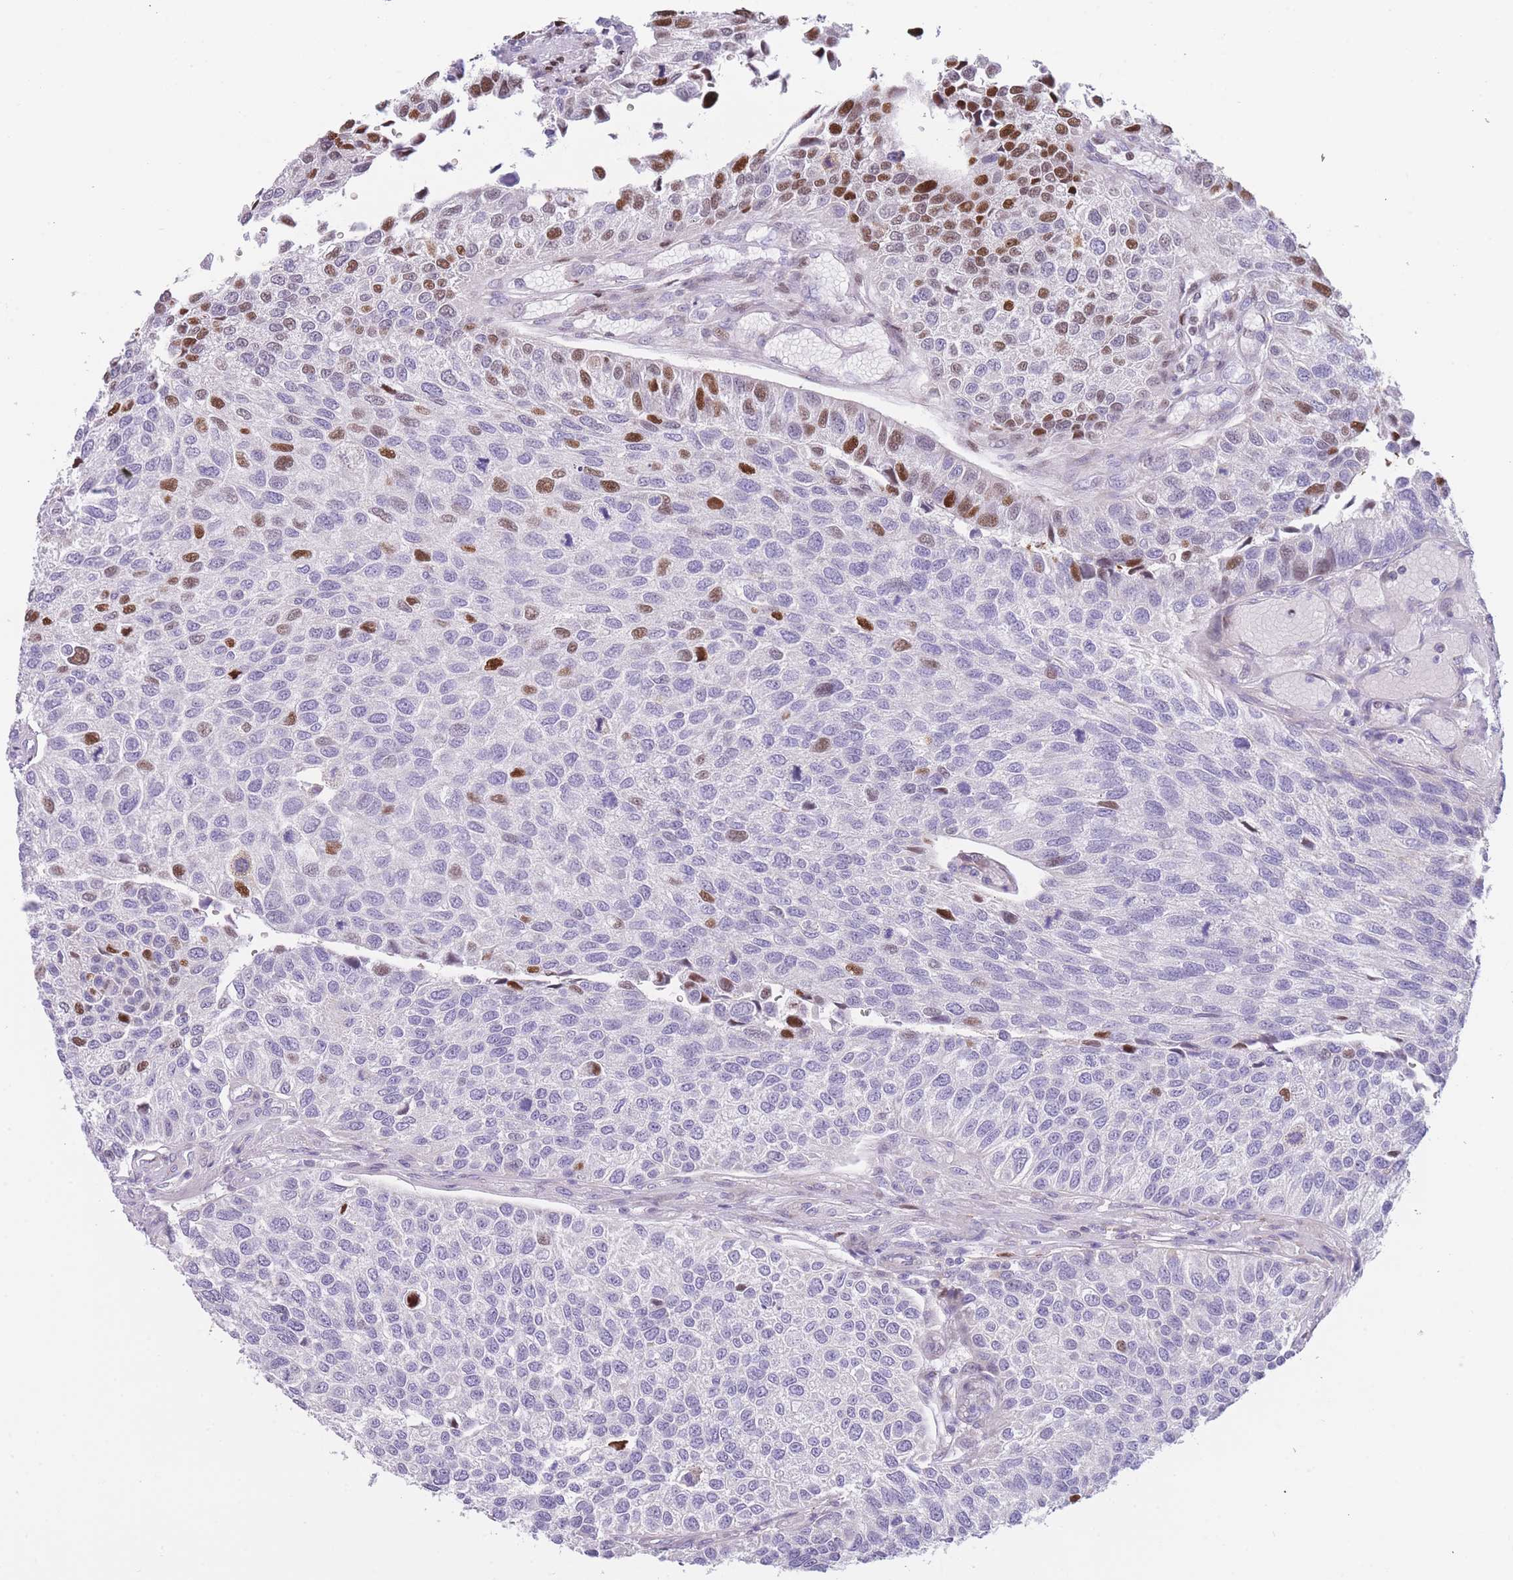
{"staining": {"intensity": "negative", "quantity": "none", "location": "none"}, "tissue": "urothelial cancer", "cell_type": "Tumor cells", "image_type": "cancer", "snomed": [{"axis": "morphology", "description": "Urothelial carcinoma, NOS"}, {"axis": "topography", "description": "Urinary bladder"}], "caption": "The image displays no staining of tumor cells in transitional cell carcinoma. Nuclei are stained in blue.", "gene": "IMPG1", "patient": {"sex": "male", "age": 55}}